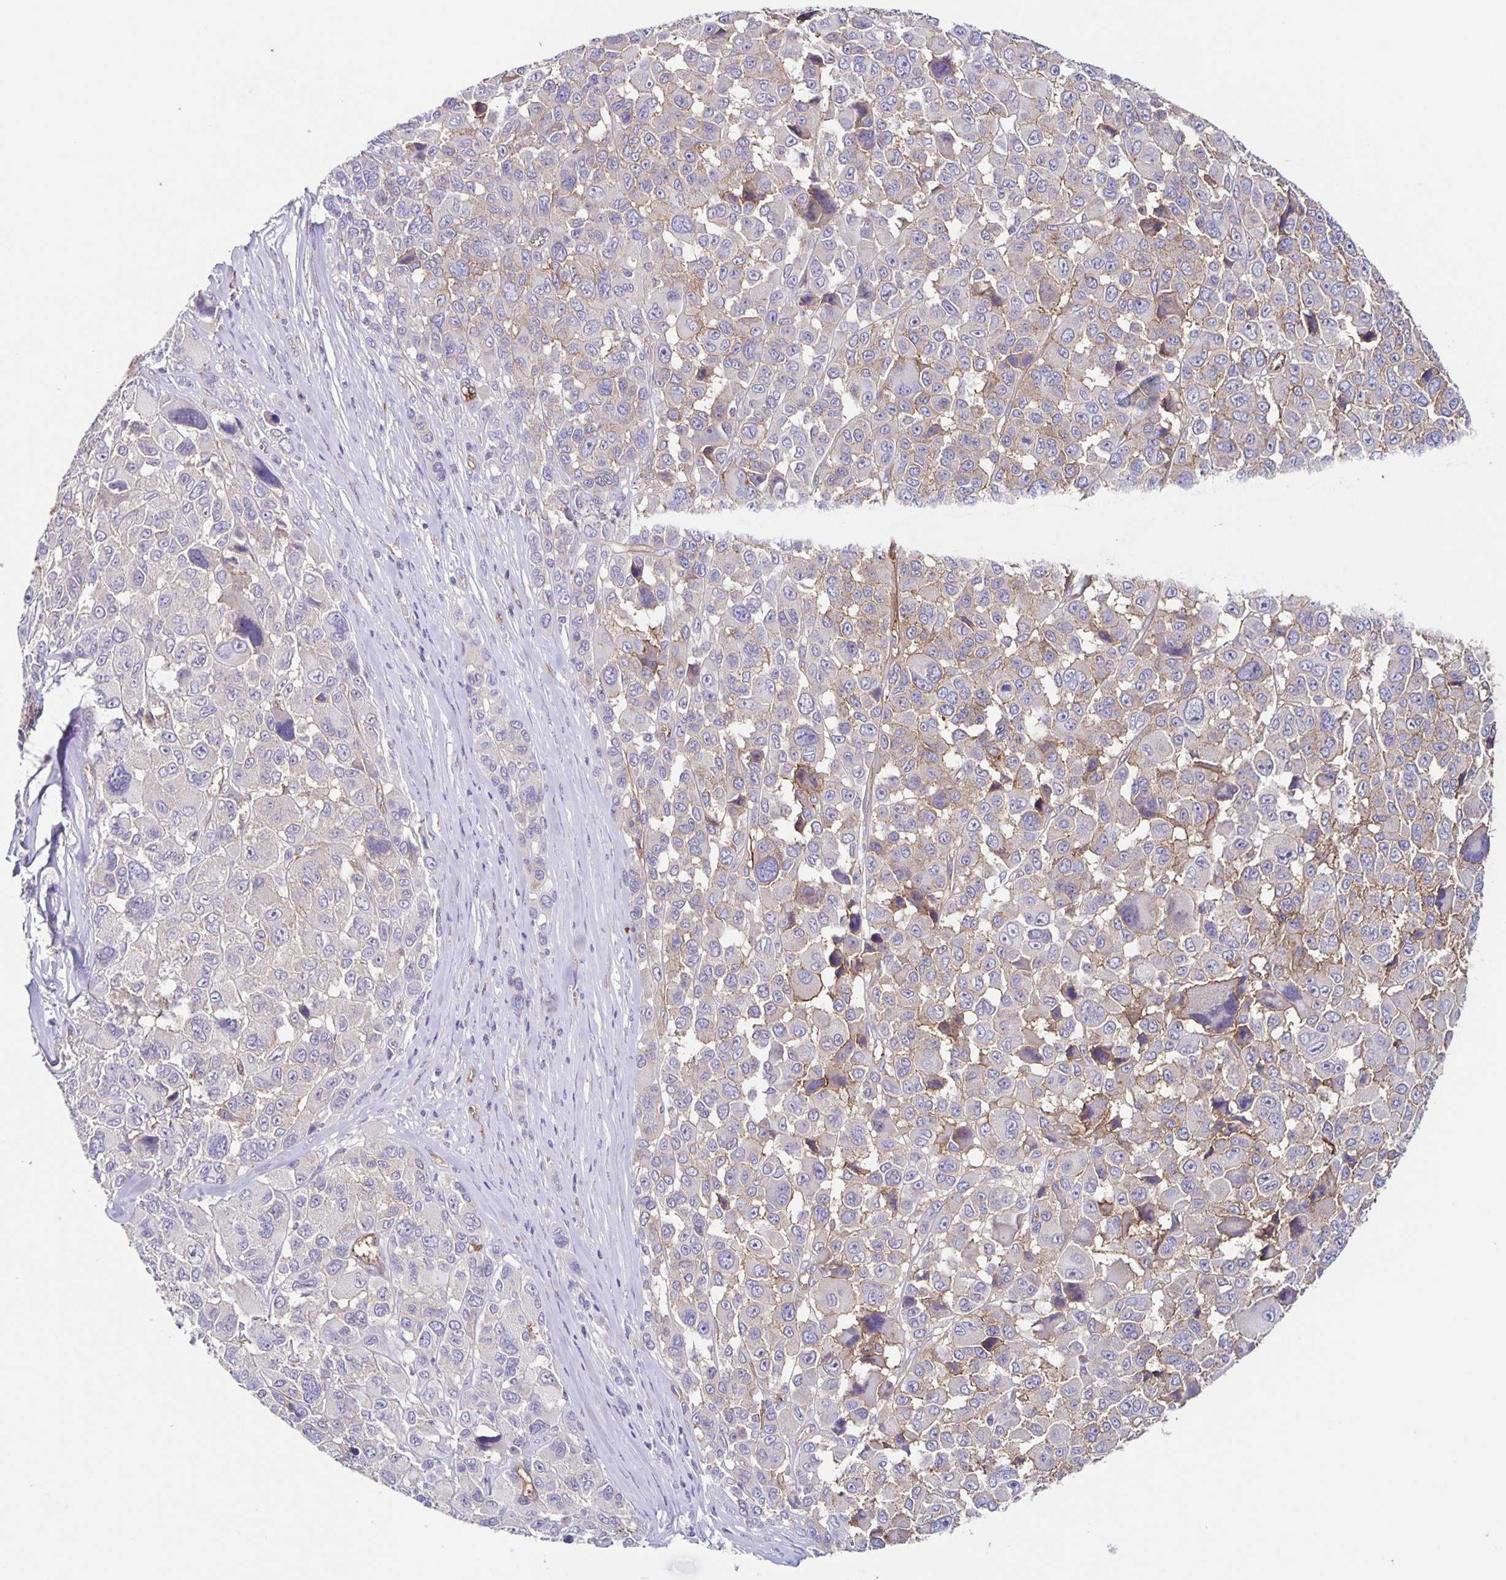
{"staining": {"intensity": "weak", "quantity": "<25%", "location": "cytoplasmic/membranous"}, "tissue": "melanoma", "cell_type": "Tumor cells", "image_type": "cancer", "snomed": [{"axis": "morphology", "description": "Malignant melanoma, NOS"}, {"axis": "topography", "description": "Skin"}], "caption": "Histopathology image shows no protein expression in tumor cells of melanoma tissue.", "gene": "ITGA2", "patient": {"sex": "female", "age": 66}}